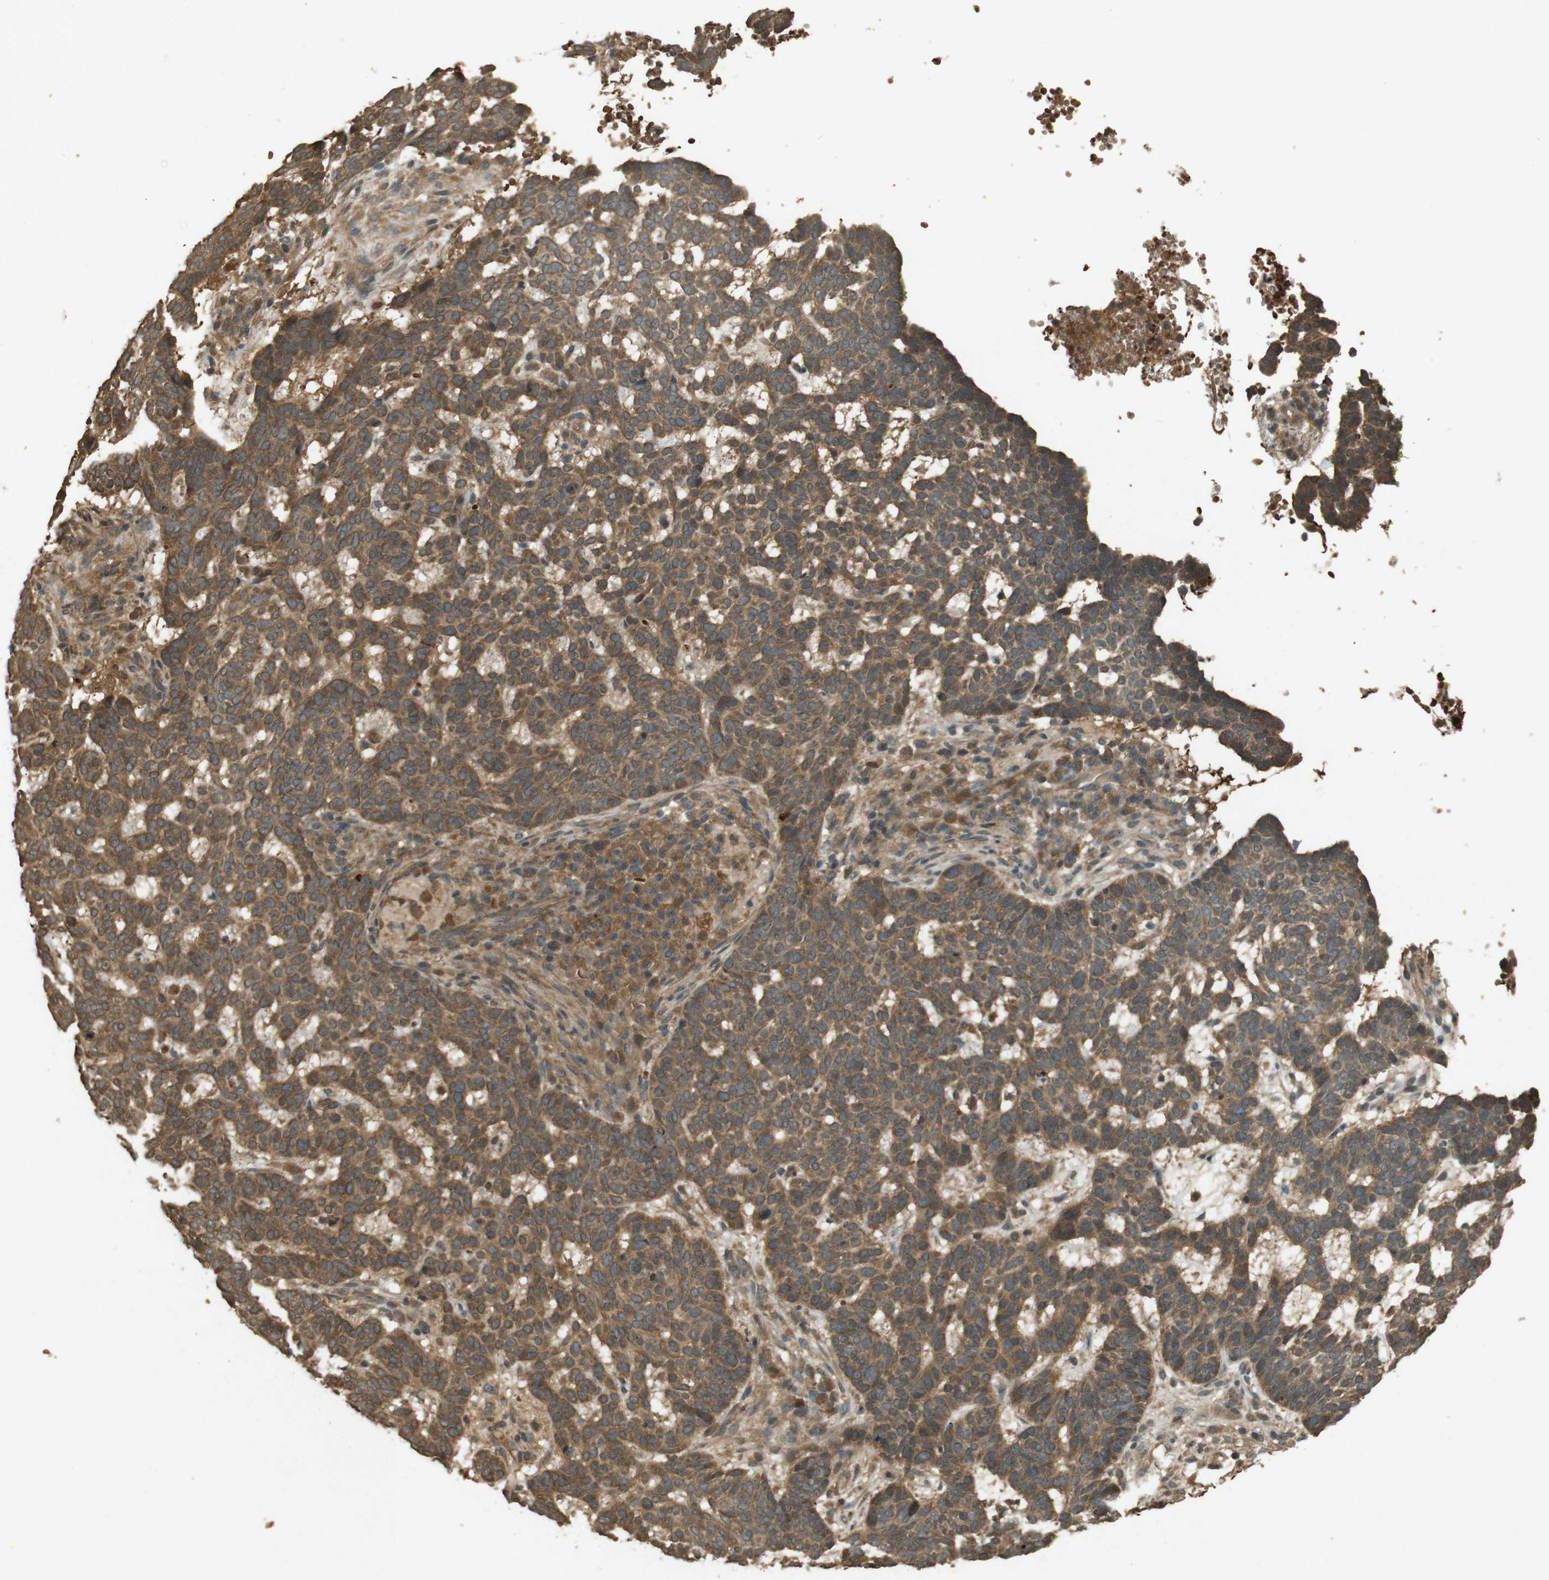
{"staining": {"intensity": "strong", "quantity": ">75%", "location": "cytoplasmic/membranous"}, "tissue": "skin cancer", "cell_type": "Tumor cells", "image_type": "cancer", "snomed": [{"axis": "morphology", "description": "Basal cell carcinoma"}, {"axis": "topography", "description": "Skin"}], "caption": "High-magnification brightfield microscopy of skin cancer (basal cell carcinoma) stained with DAB (brown) and counterstained with hematoxylin (blue). tumor cells exhibit strong cytoplasmic/membranous positivity is present in approximately>75% of cells.", "gene": "TAP1", "patient": {"sex": "male", "age": 85}}